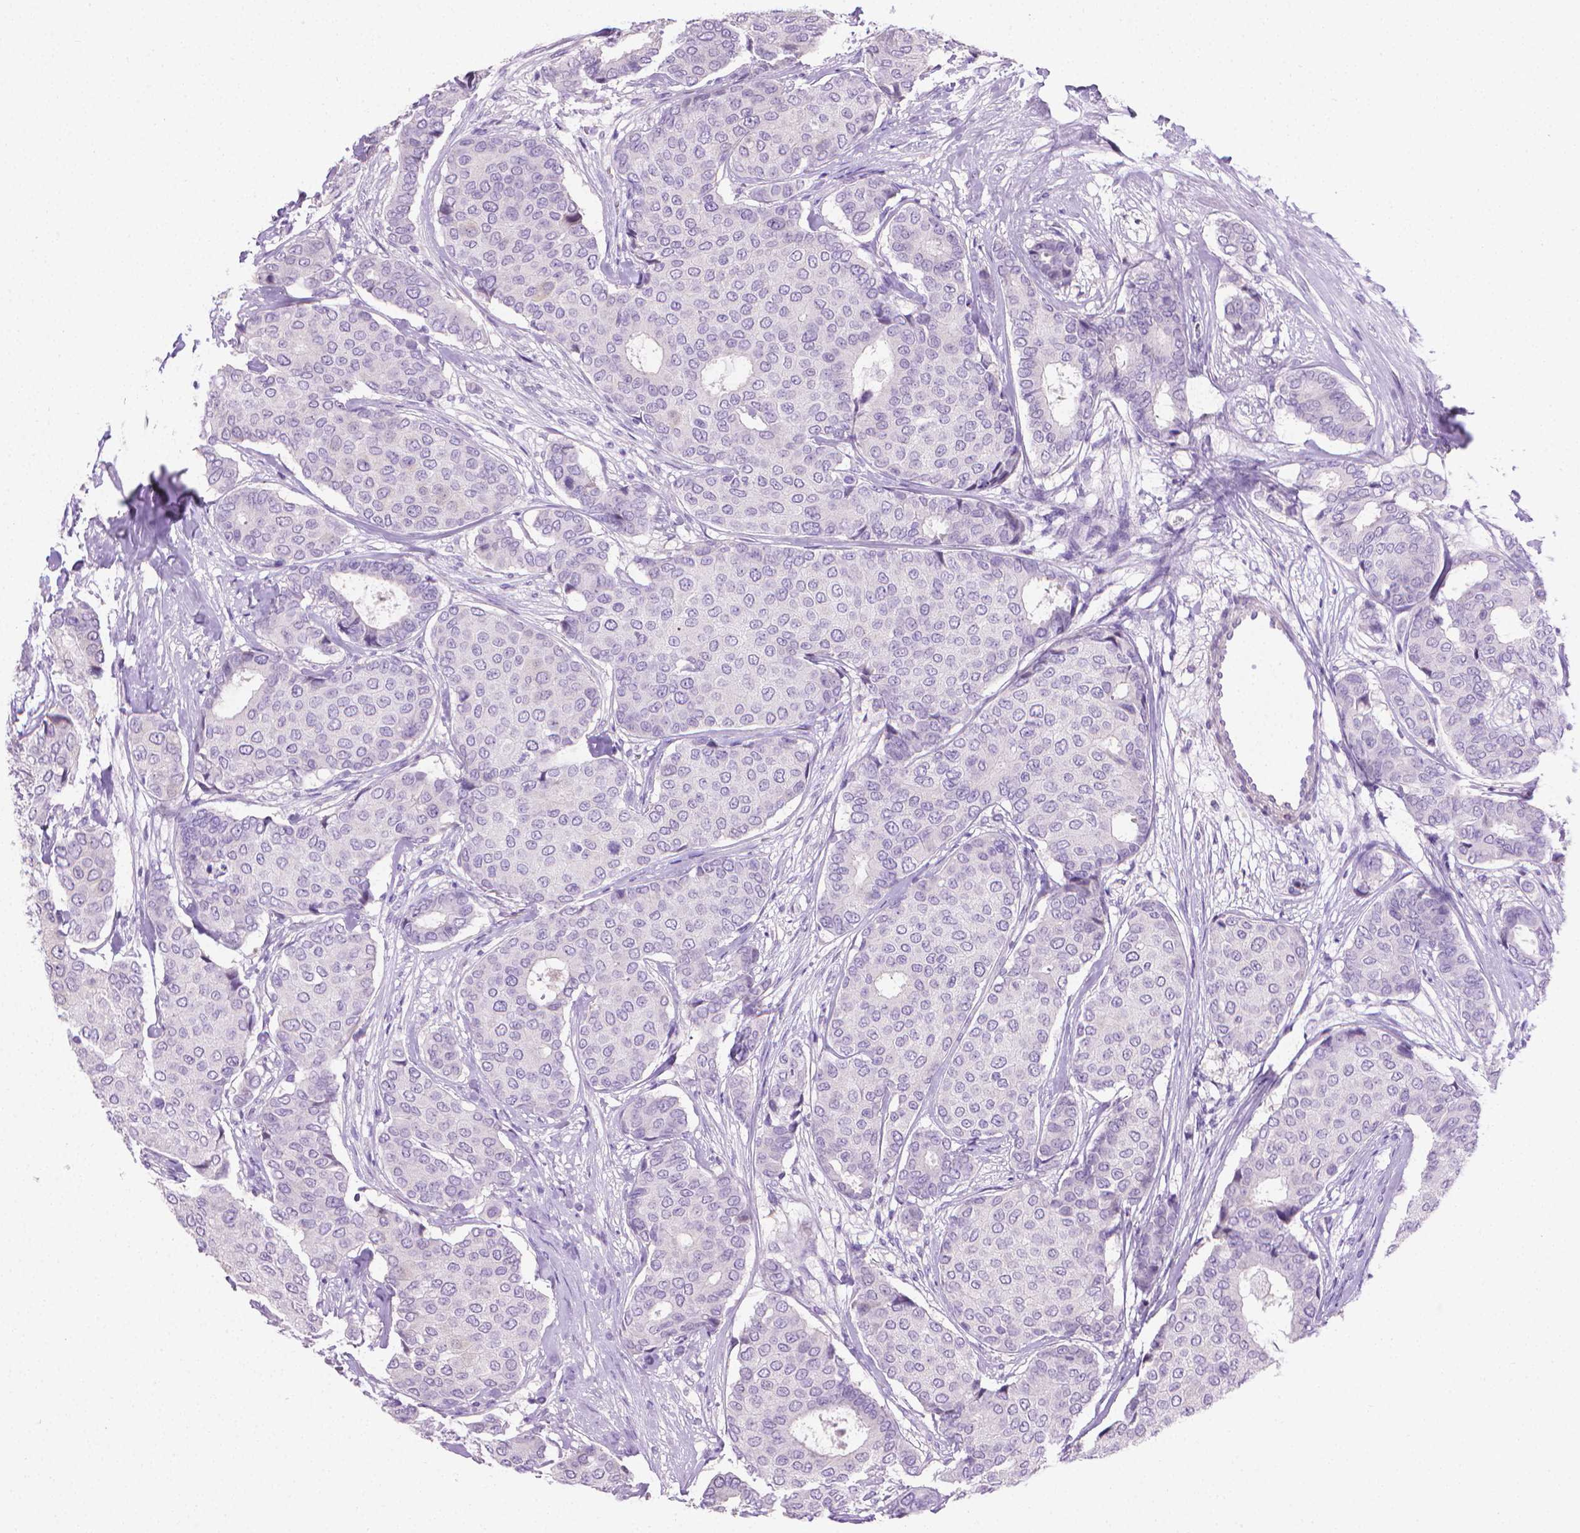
{"staining": {"intensity": "negative", "quantity": "none", "location": "none"}, "tissue": "breast cancer", "cell_type": "Tumor cells", "image_type": "cancer", "snomed": [{"axis": "morphology", "description": "Duct carcinoma"}, {"axis": "topography", "description": "Breast"}], "caption": "Tumor cells are negative for protein expression in human intraductal carcinoma (breast).", "gene": "PNMA2", "patient": {"sex": "female", "age": 75}}